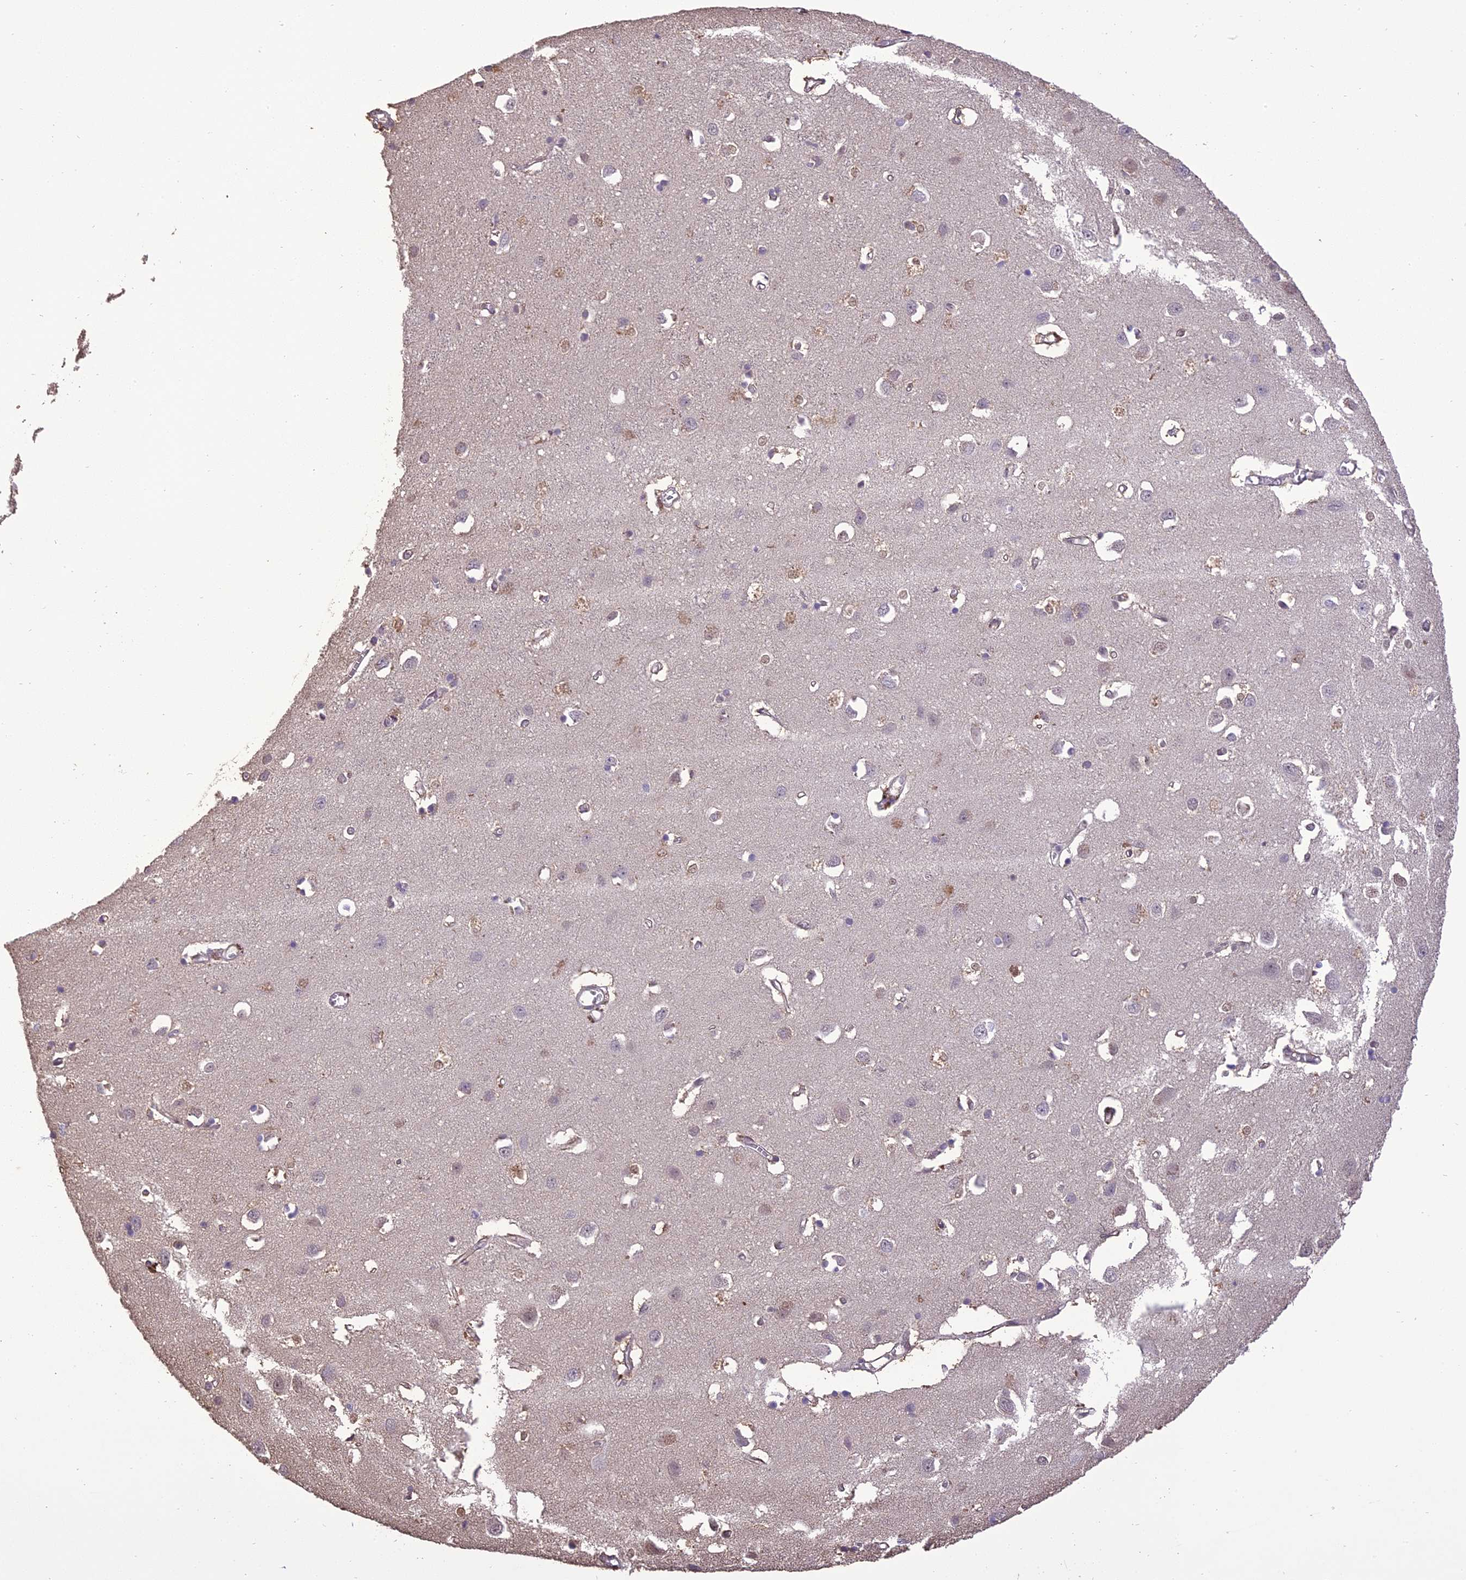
{"staining": {"intensity": "weak", "quantity": "<25%", "location": "nuclear"}, "tissue": "cerebral cortex", "cell_type": "Endothelial cells", "image_type": "normal", "snomed": [{"axis": "morphology", "description": "Normal tissue, NOS"}, {"axis": "topography", "description": "Cerebral cortex"}], "caption": "Immunohistochemistry (IHC) image of unremarkable cerebral cortex: human cerebral cortex stained with DAB exhibits no significant protein expression in endothelial cells.", "gene": "TIGD7", "patient": {"sex": "female", "age": 64}}